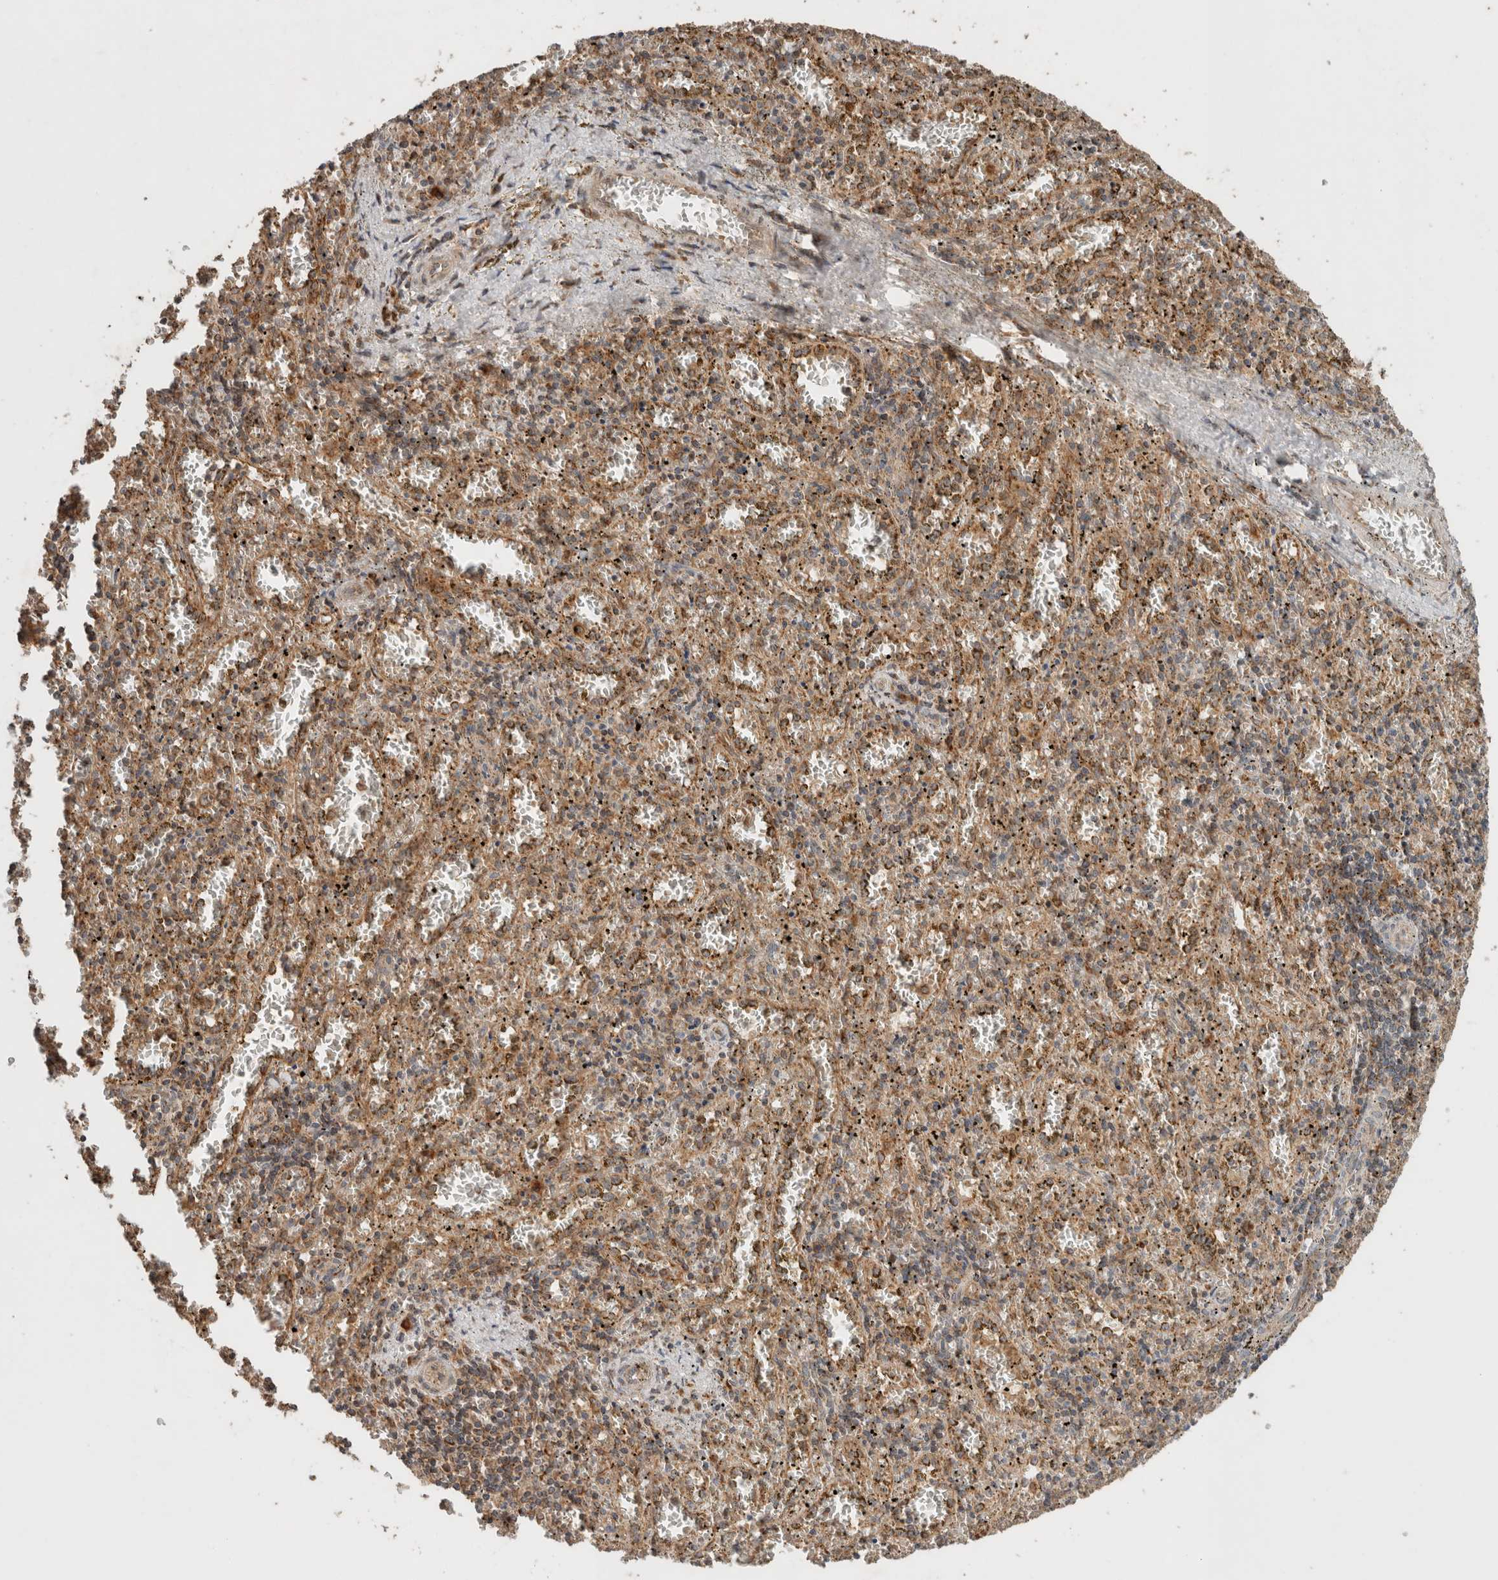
{"staining": {"intensity": "moderate", "quantity": "25%-75%", "location": "cytoplasmic/membranous"}, "tissue": "spleen", "cell_type": "Cells in red pulp", "image_type": "normal", "snomed": [{"axis": "morphology", "description": "Normal tissue, NOS"}, {"axis": "topography", "description": "Spleen"}], "caption": "Cells in red pulp demonstrate medium levels of moderate cytoplasmic/membranous positivity in approximately 25%-75% of cells in unremarkable human spleen.", "gene": "EIF2B3", "patient": {"sex": "male", "age": 11}}